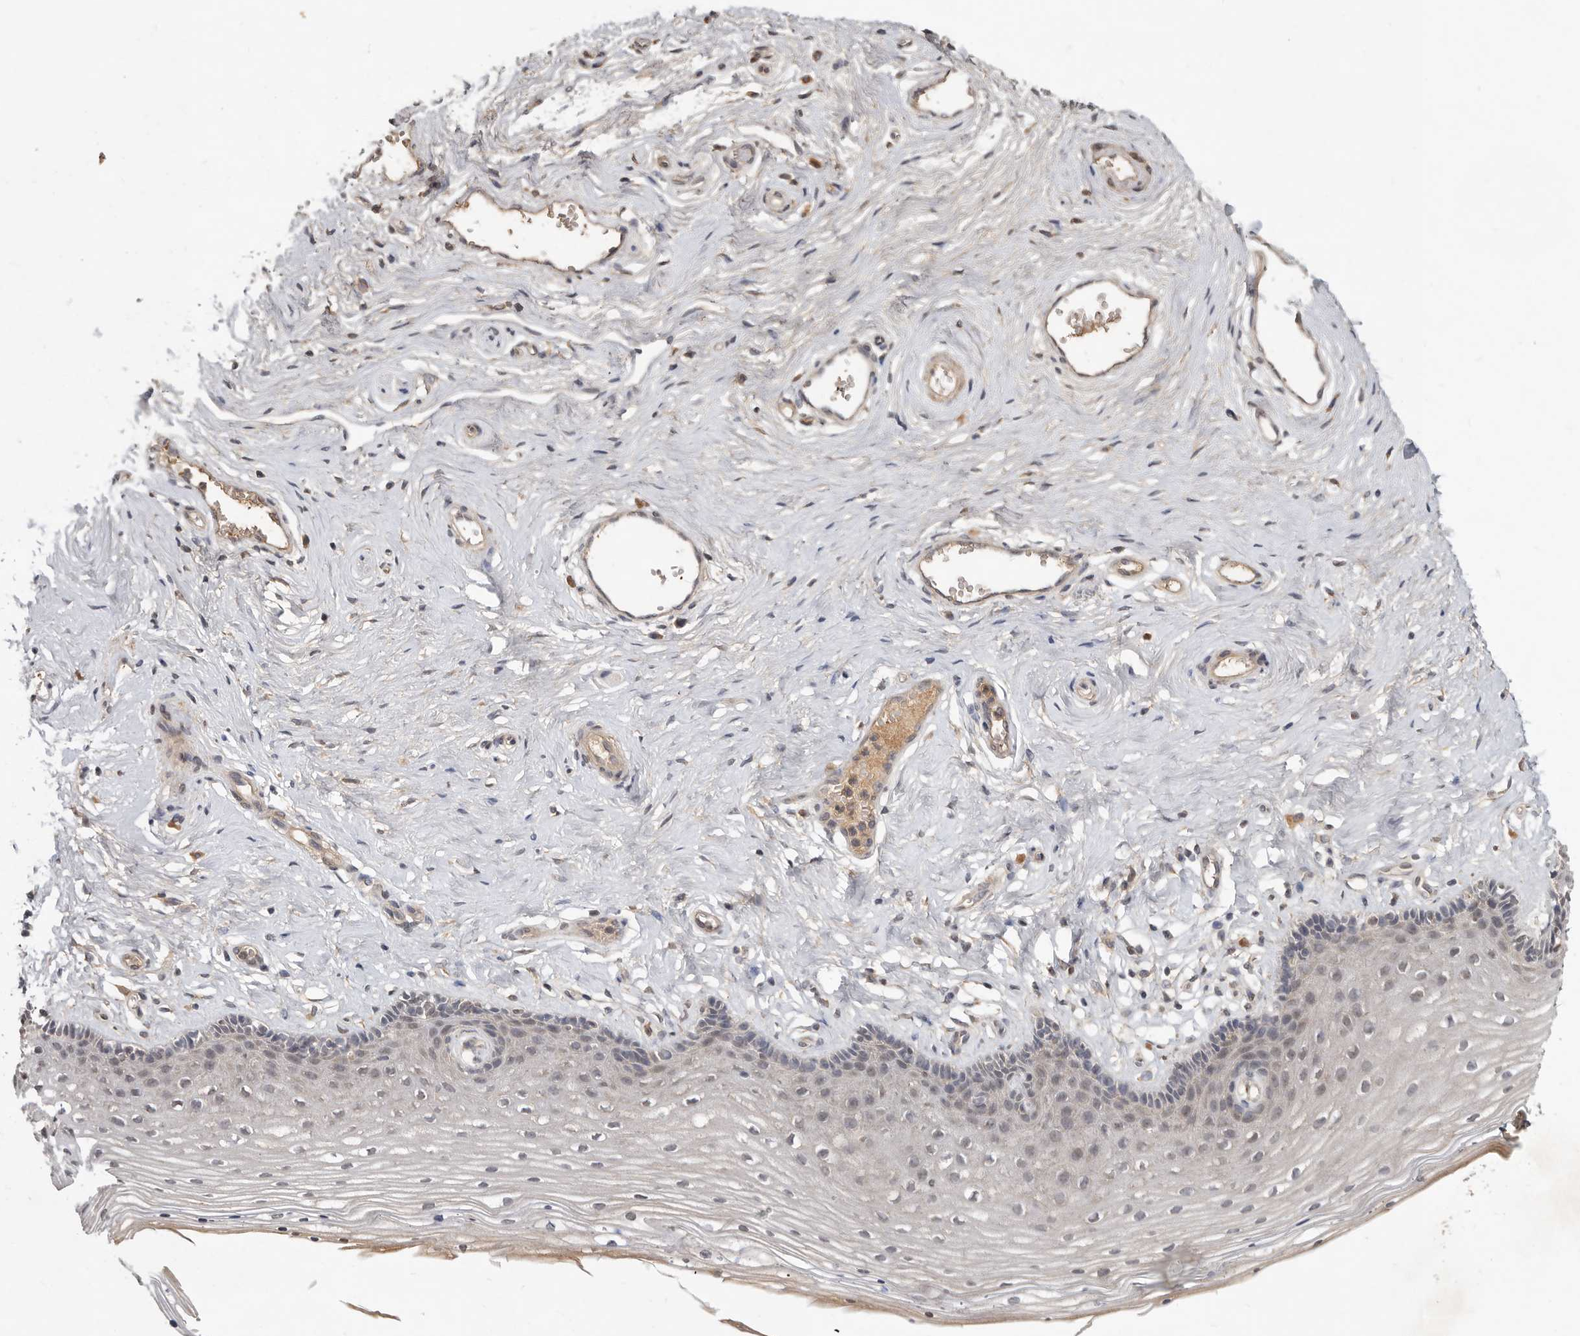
{"staining": {"intensity": "negative", "quantity": "none", "location": "none"}, "tissue": "vagina", "cell_type": "Squamous epithelial cells", "image_type": "normal", "snomed": [{"axis": "morphology", "description": "Normal tissue, NOS"}, {"axis": "topography", "description": "Vagina"}], "caption": "An image of human vagina is negative for staining in squamous epithelial cells. (DAB (3,3'-diaminobenzidine) immunohistochemistry (IHC), high magnification).", "gene": "DNAJC28", "patient": {"sex": "female", "age": 46}}